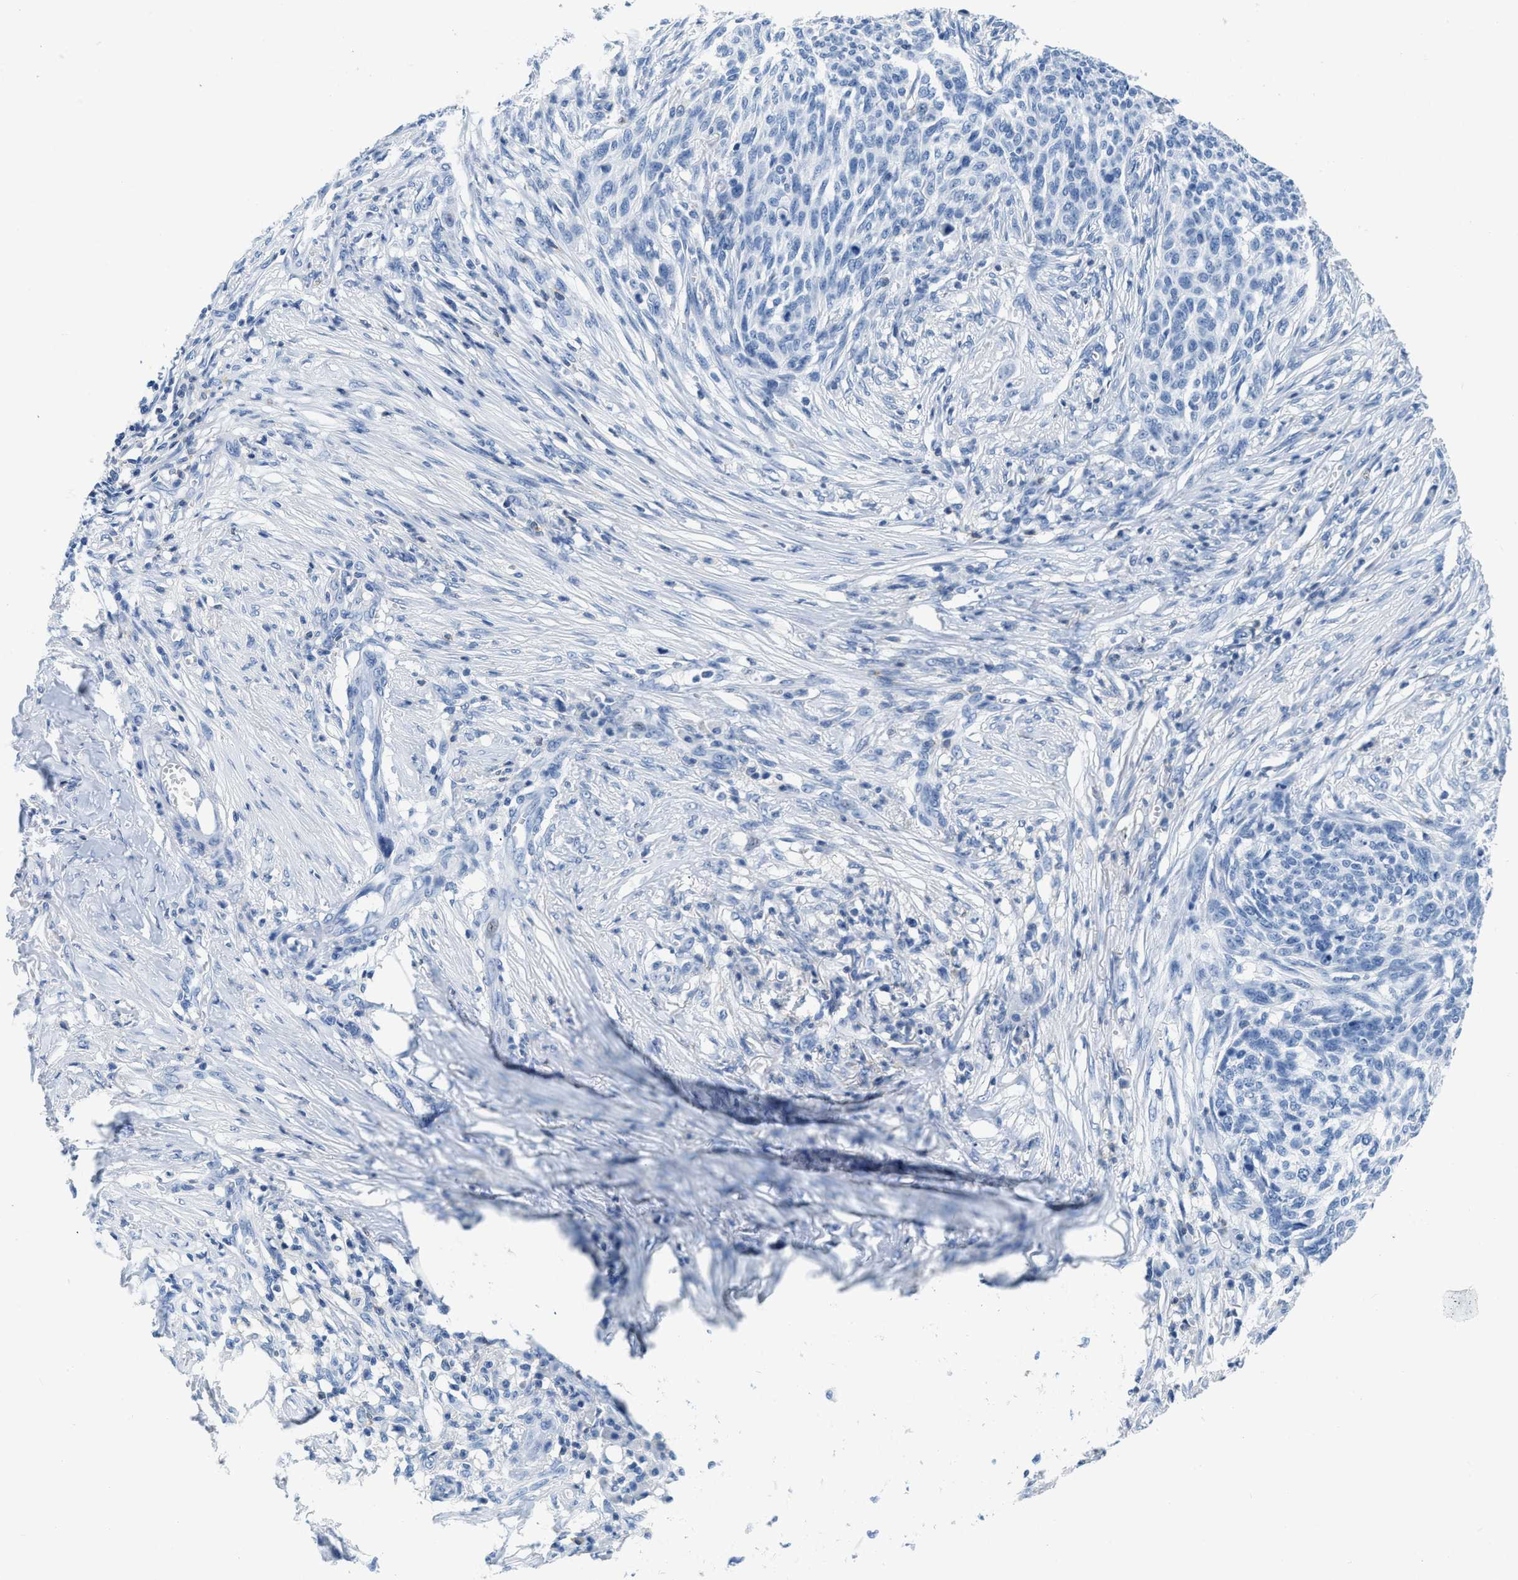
{"staining": {"intensity": "negative", "quantity": "none", "location": "none"}, "tissue": "skin cancer", "cell_type": "Tumor cells", "image_type": "cancer", "snomed": [{"axis": "morphology", "description": "Basal cell carcinoma"}, {"axis": "topography", "description": "Skin"}], "caption": "Skin basal cell carcinoma stained for a protein using immunohistochemistry (IHC) displays no staining tumor cells.", "gene": "NFATC2", "patient": {"sex": "male", "age": 85}}